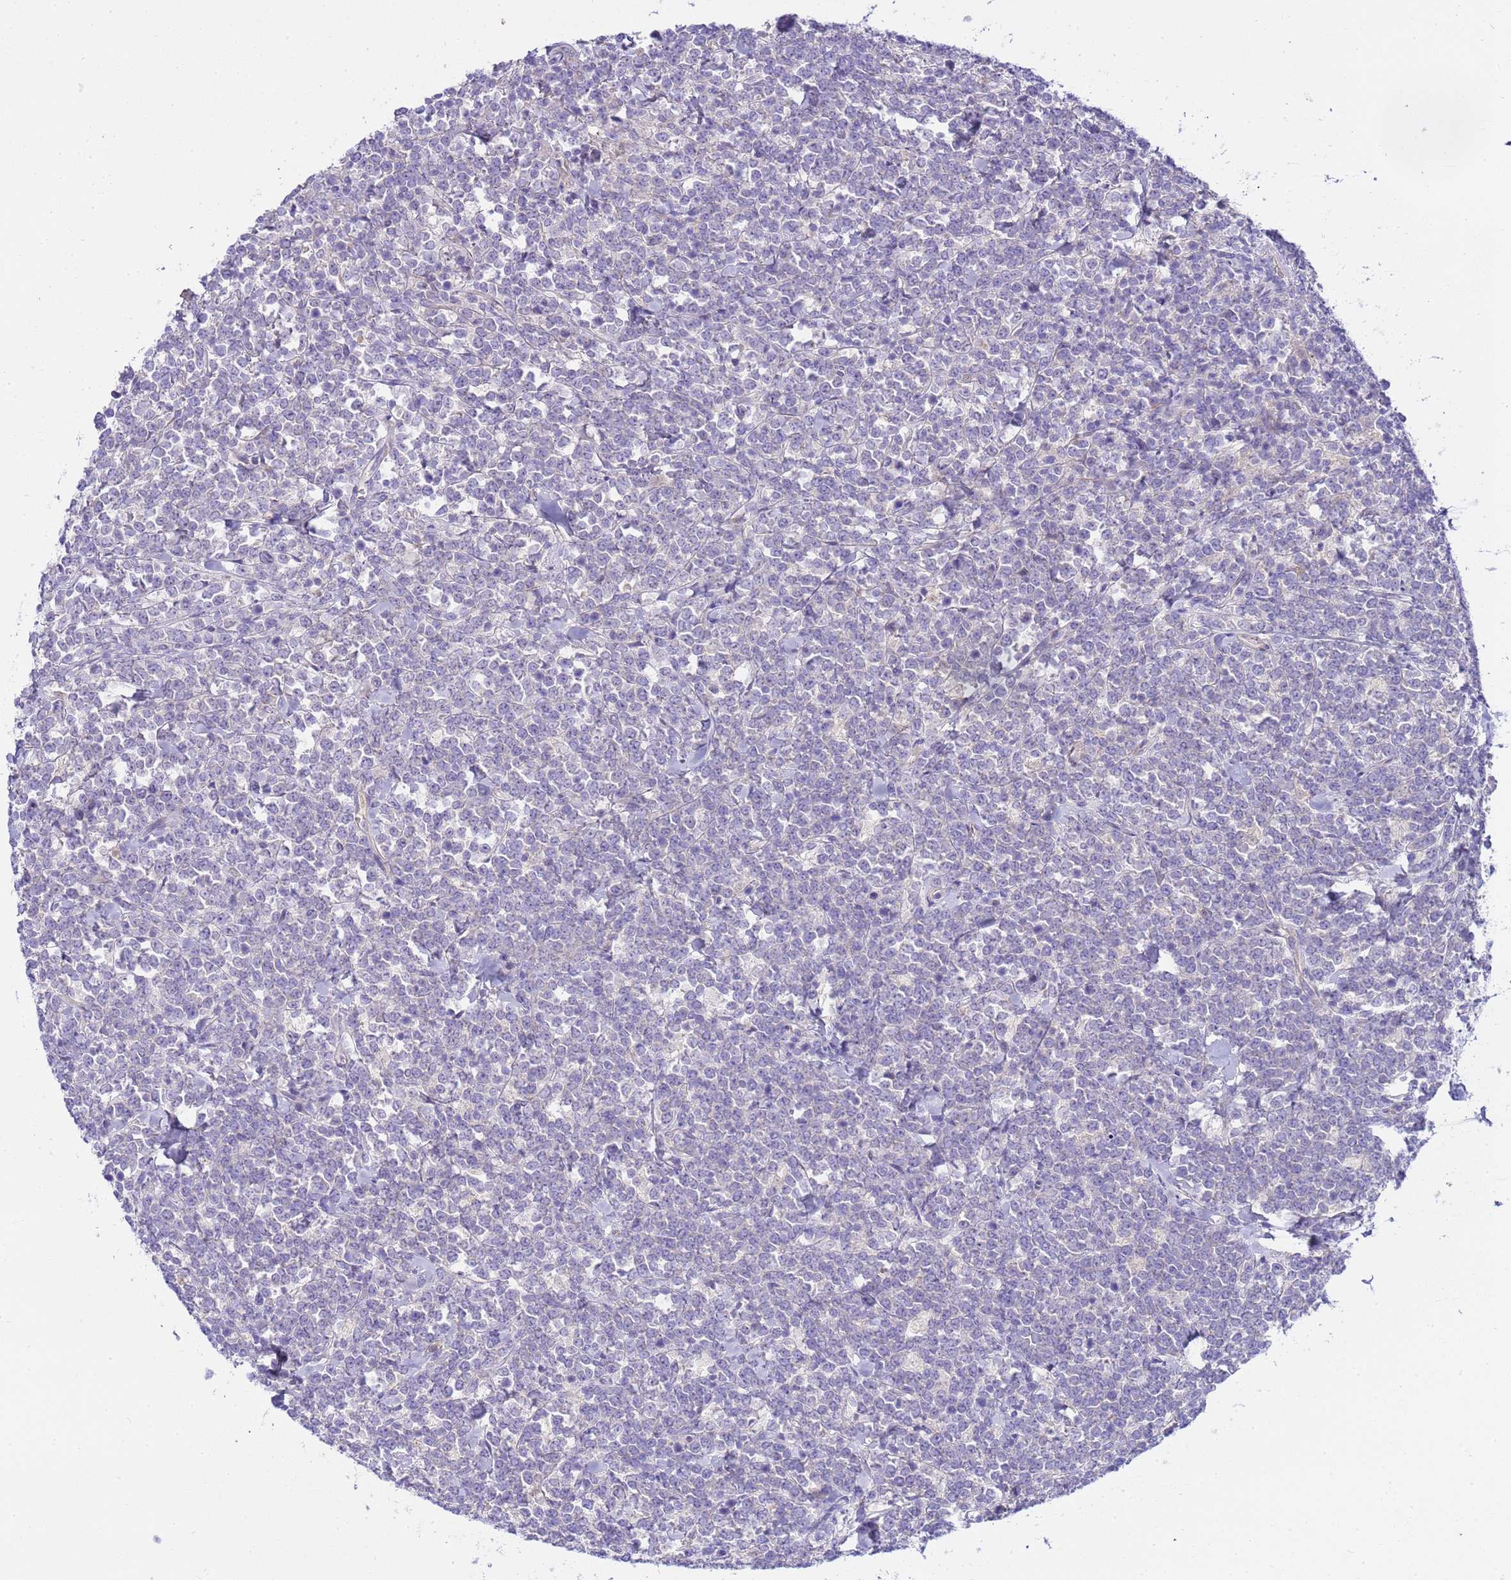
{"staining": {"intensity": "negative", "quantity": "none", "location": "none"}, "tissue": "lymphoma", "cell_type": "Tumor cells", "image_type": "cancer", "snomed": [{"axis": "morphology", "description": "Malignant lymphoma, non-Hodgkin's type, High grade"}, {"axis": "topography", "description": "Small intestine"}, {"axis": "topography", "description": "Colon"}], "caption": "Tumor cells are negative for brown protein staining in lymphoma.", "gene": "RIPPLY2", "patient": {"sex": "male", "age": 8}}